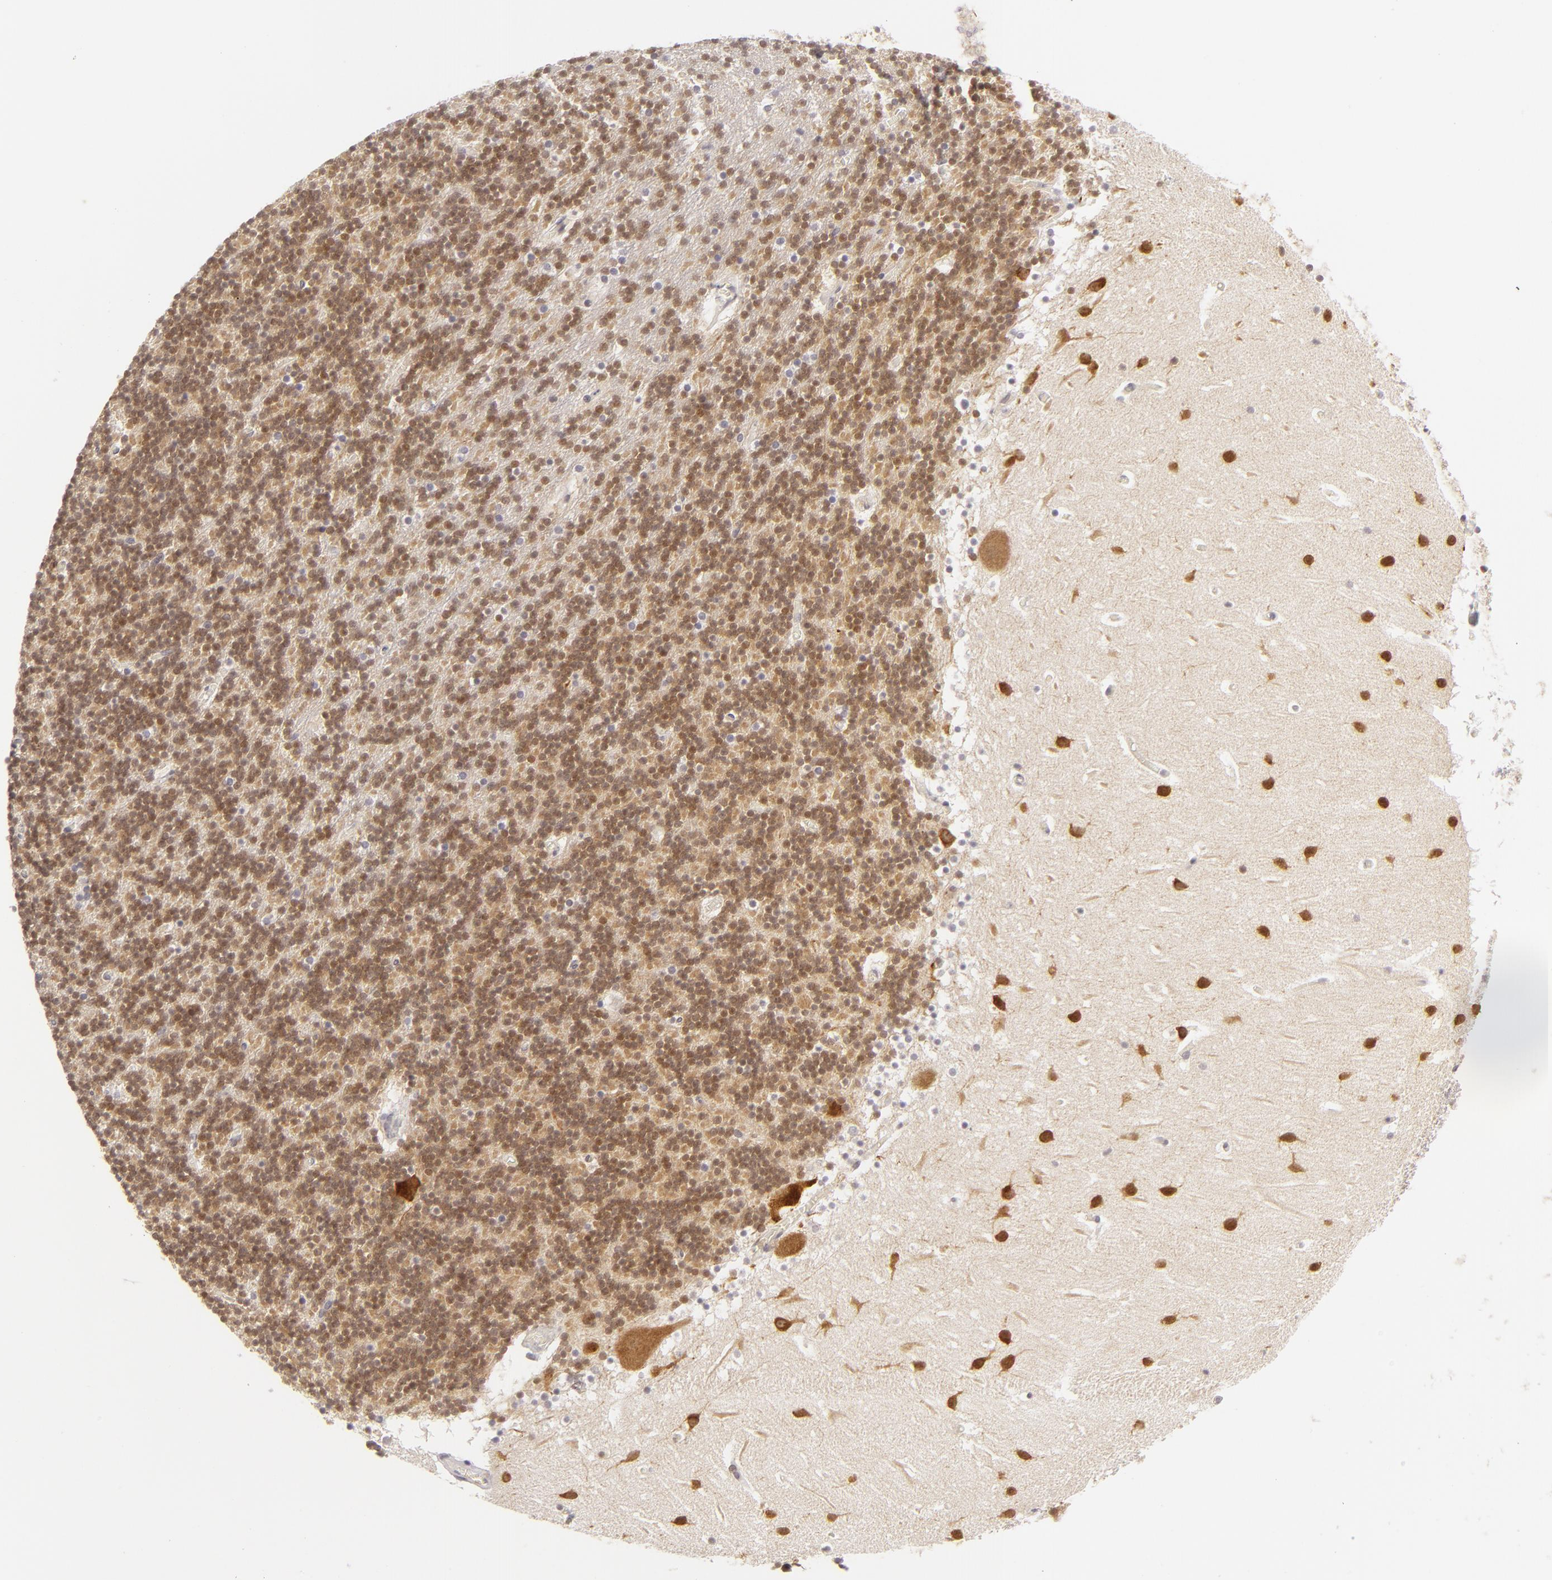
{"staining": {"intensity": "moderate", "quantity": ">75%", "location": "cytoplasmic/membranous,nuclear"}, "tissue": "cerebellum", "cell_type": "Cells in granular layer", "image_type": "normal", "snomed": [{"axis": "morphology", "description": "Normal tissue, NOS"}, {"axis": "topography", "description": "Cerebellum"}], "caption": "Protein staining shows moderate cytoplasmic/membranous,nuclear expression in approximately >75% of cells in granular layer in benign cerebellum. (DAB = brown stain, brightfield microscopy at high magnification).", "gene": "DLG3", "patient": {"sex": "male", "age": 45}}